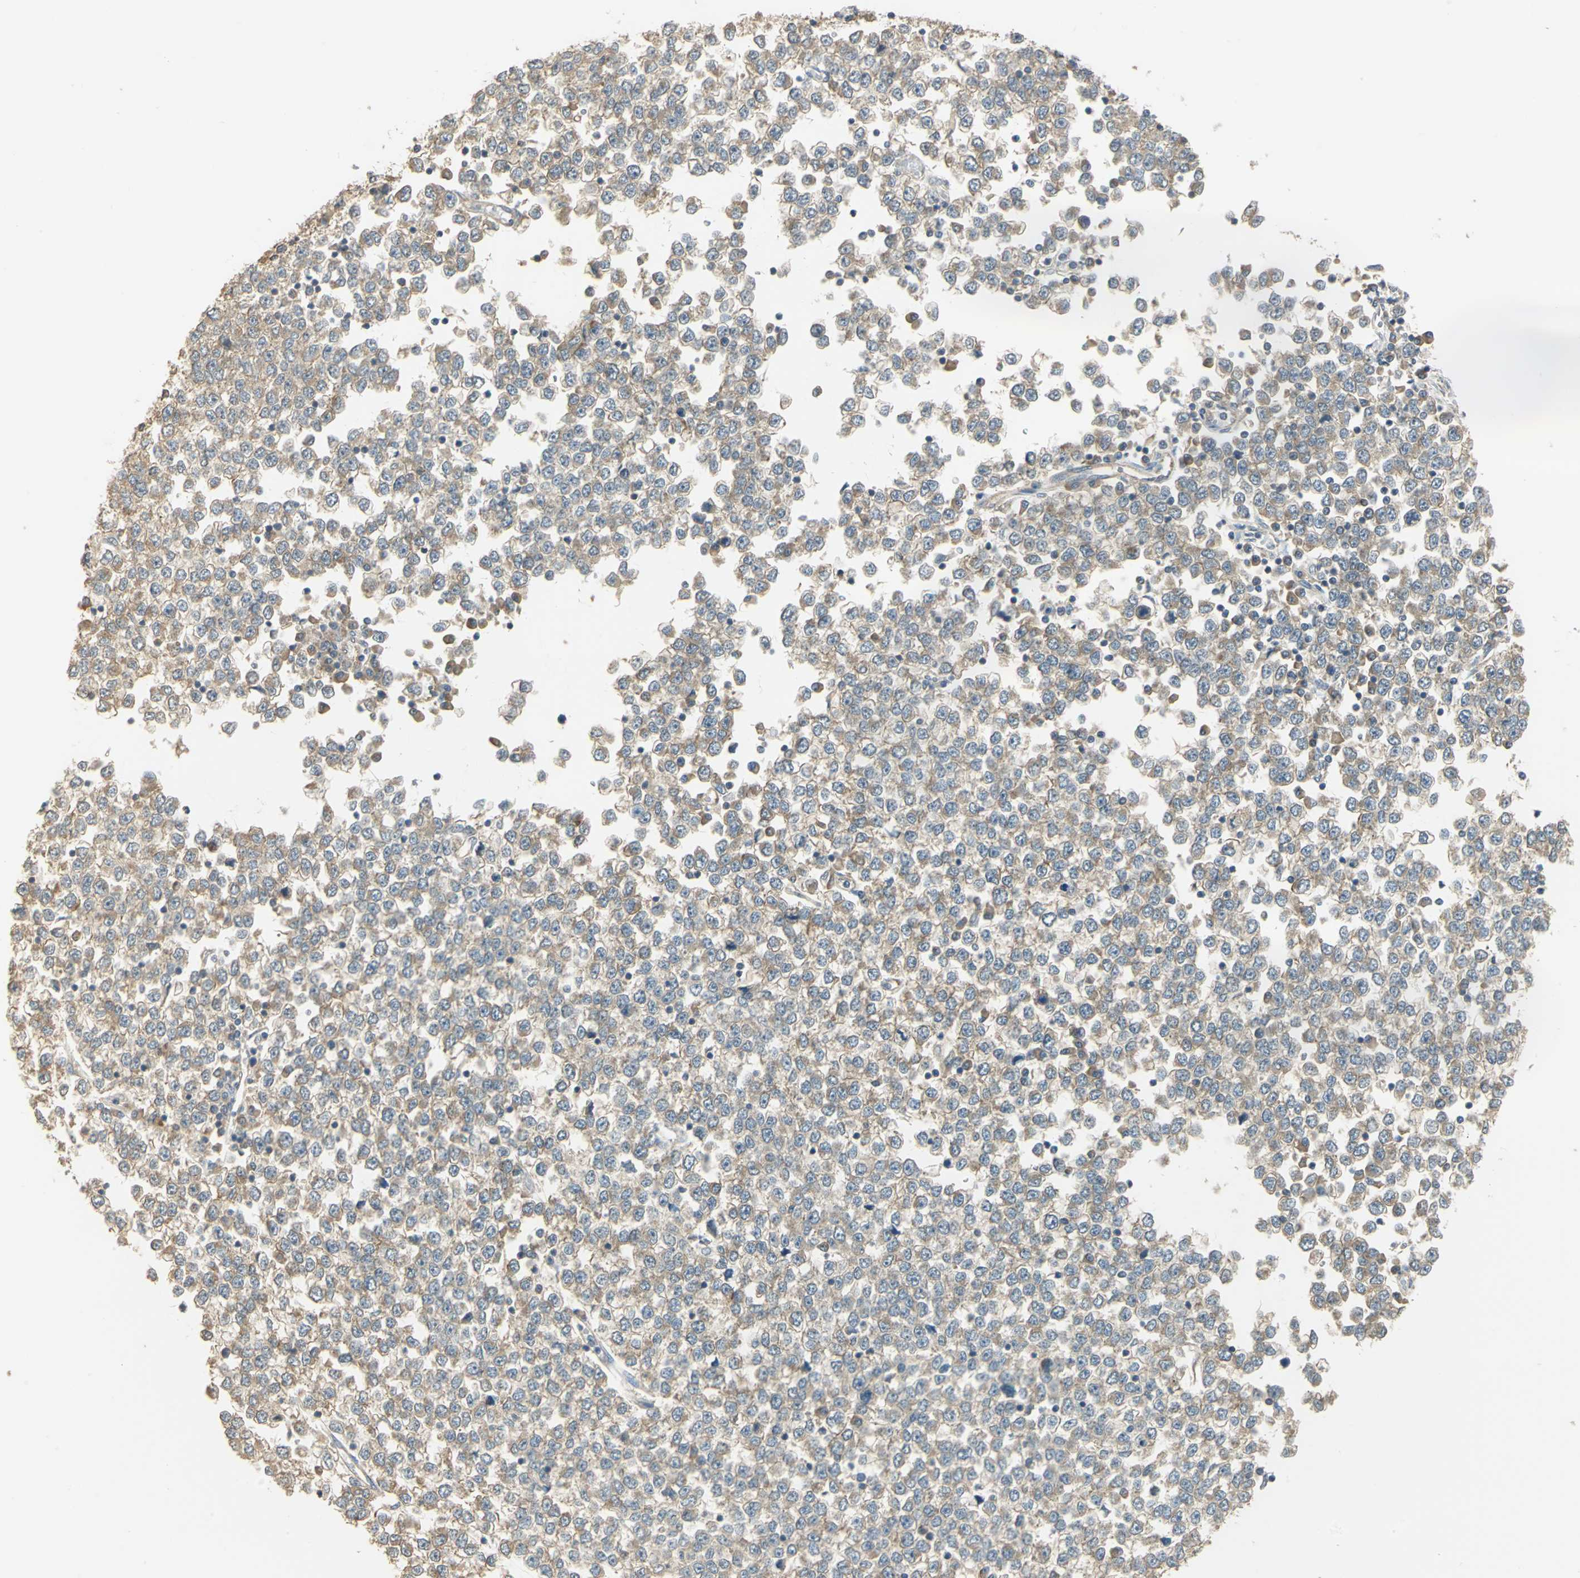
{"staining": {"intensity": "moderate", "quantity": ">75%", "location": "cytoplasmic/membranous"}, "tissue": "testis cancer", "cell_type": "Tumor cells", "image_type": "cancer", "snomed": [{"axis": "morphology", "description": "Seminoma, NOS"}, {"axis": "topography", "description": "Testis"}], "caption": "About >75% of tumor cells in human seminoma (testis) reveal moderate cytoplasmic/membranous protein positivity as visualized by brown immunohistochemical staining.", "gene": "SHC2", "patient": {"sex": "male", "age": 65}}